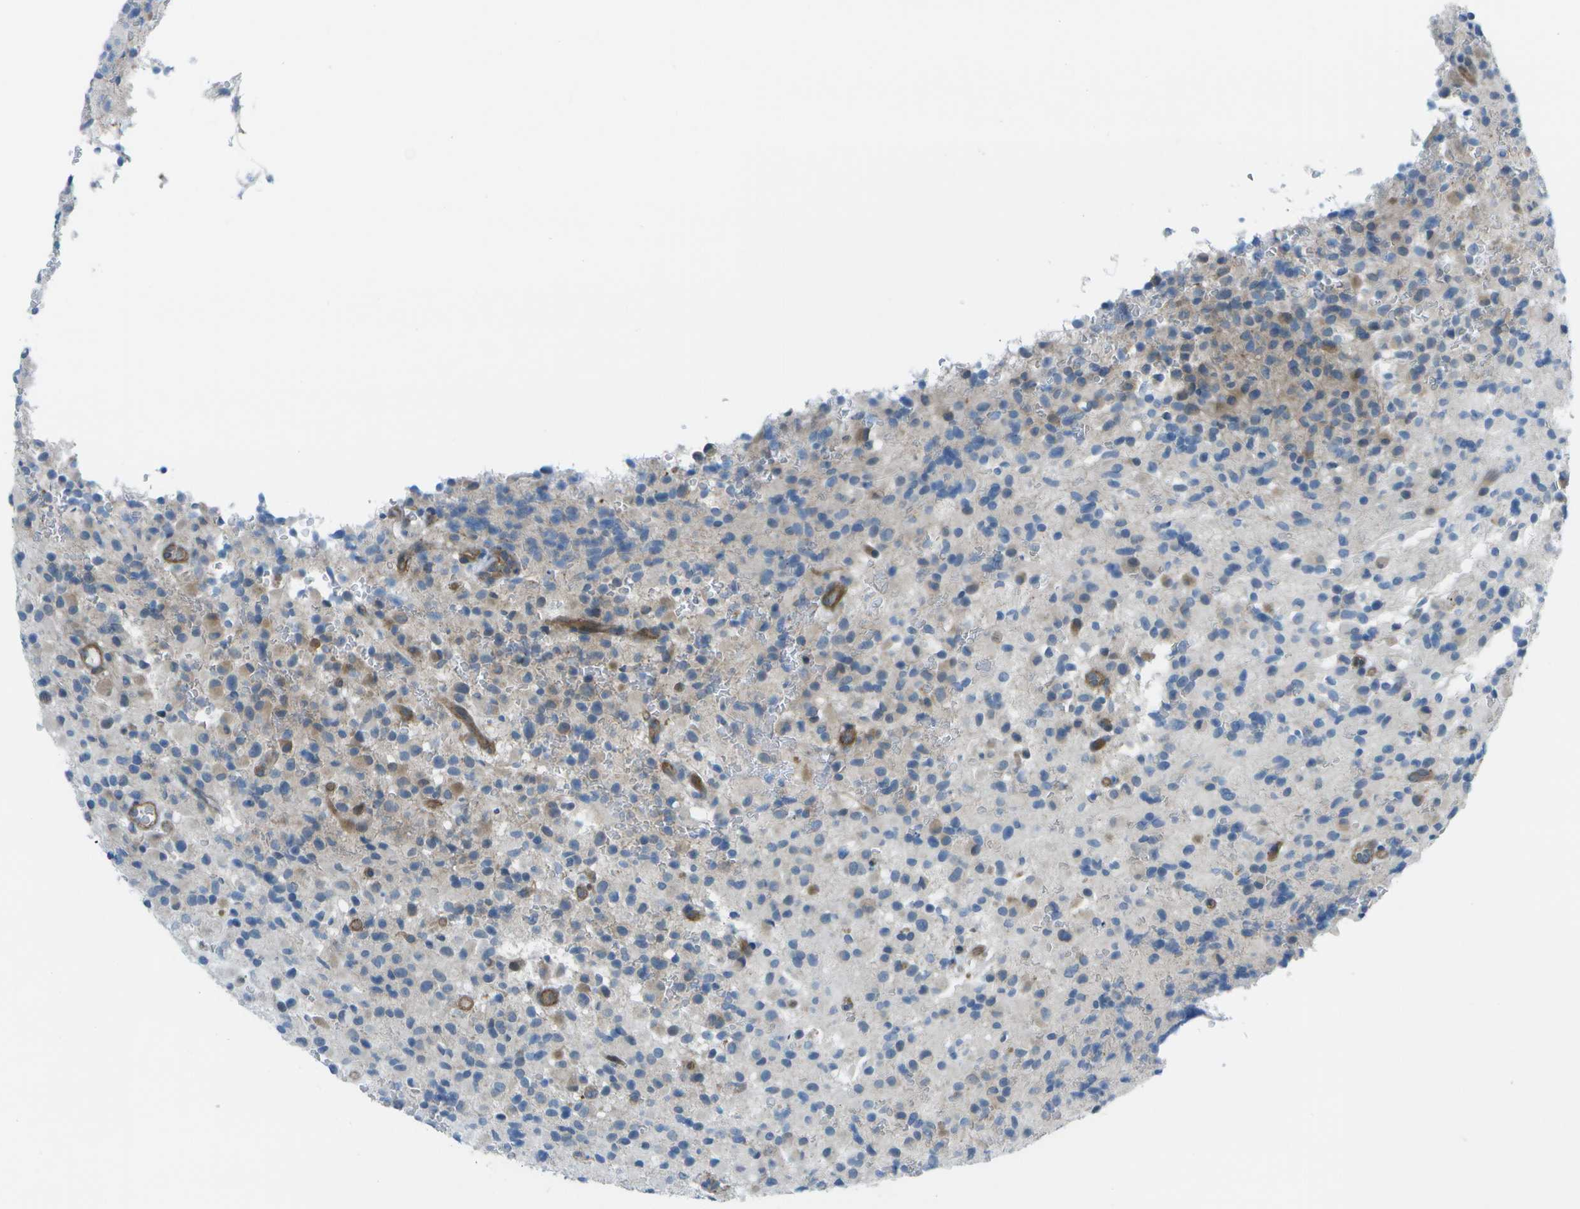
{"staining": {"intensity": "moderate", "quantity": "<25%", "location": "cytoplasmic/membranous"}, "tissue": "glioma", "cell_type": "Tumor cells", "image_type": "cancer", "snomed": [{"axis": "morphology", "description": "Glioma, malignant, High grade"}, {"axis": "topography", "description": "Brain"}], "caption": "Immunohistochemistry (IHC) (DAB (3,3'-diaminobenzidine)) staining of human glioma reveals moderate cytoplasmic/membranous protein expression in about <25% of tumor cells. (DAB = brown stain, brightfield microscopy at high magnification).", "gene": "SORBS3", "patient": {"sex": "male", "age": 71}}